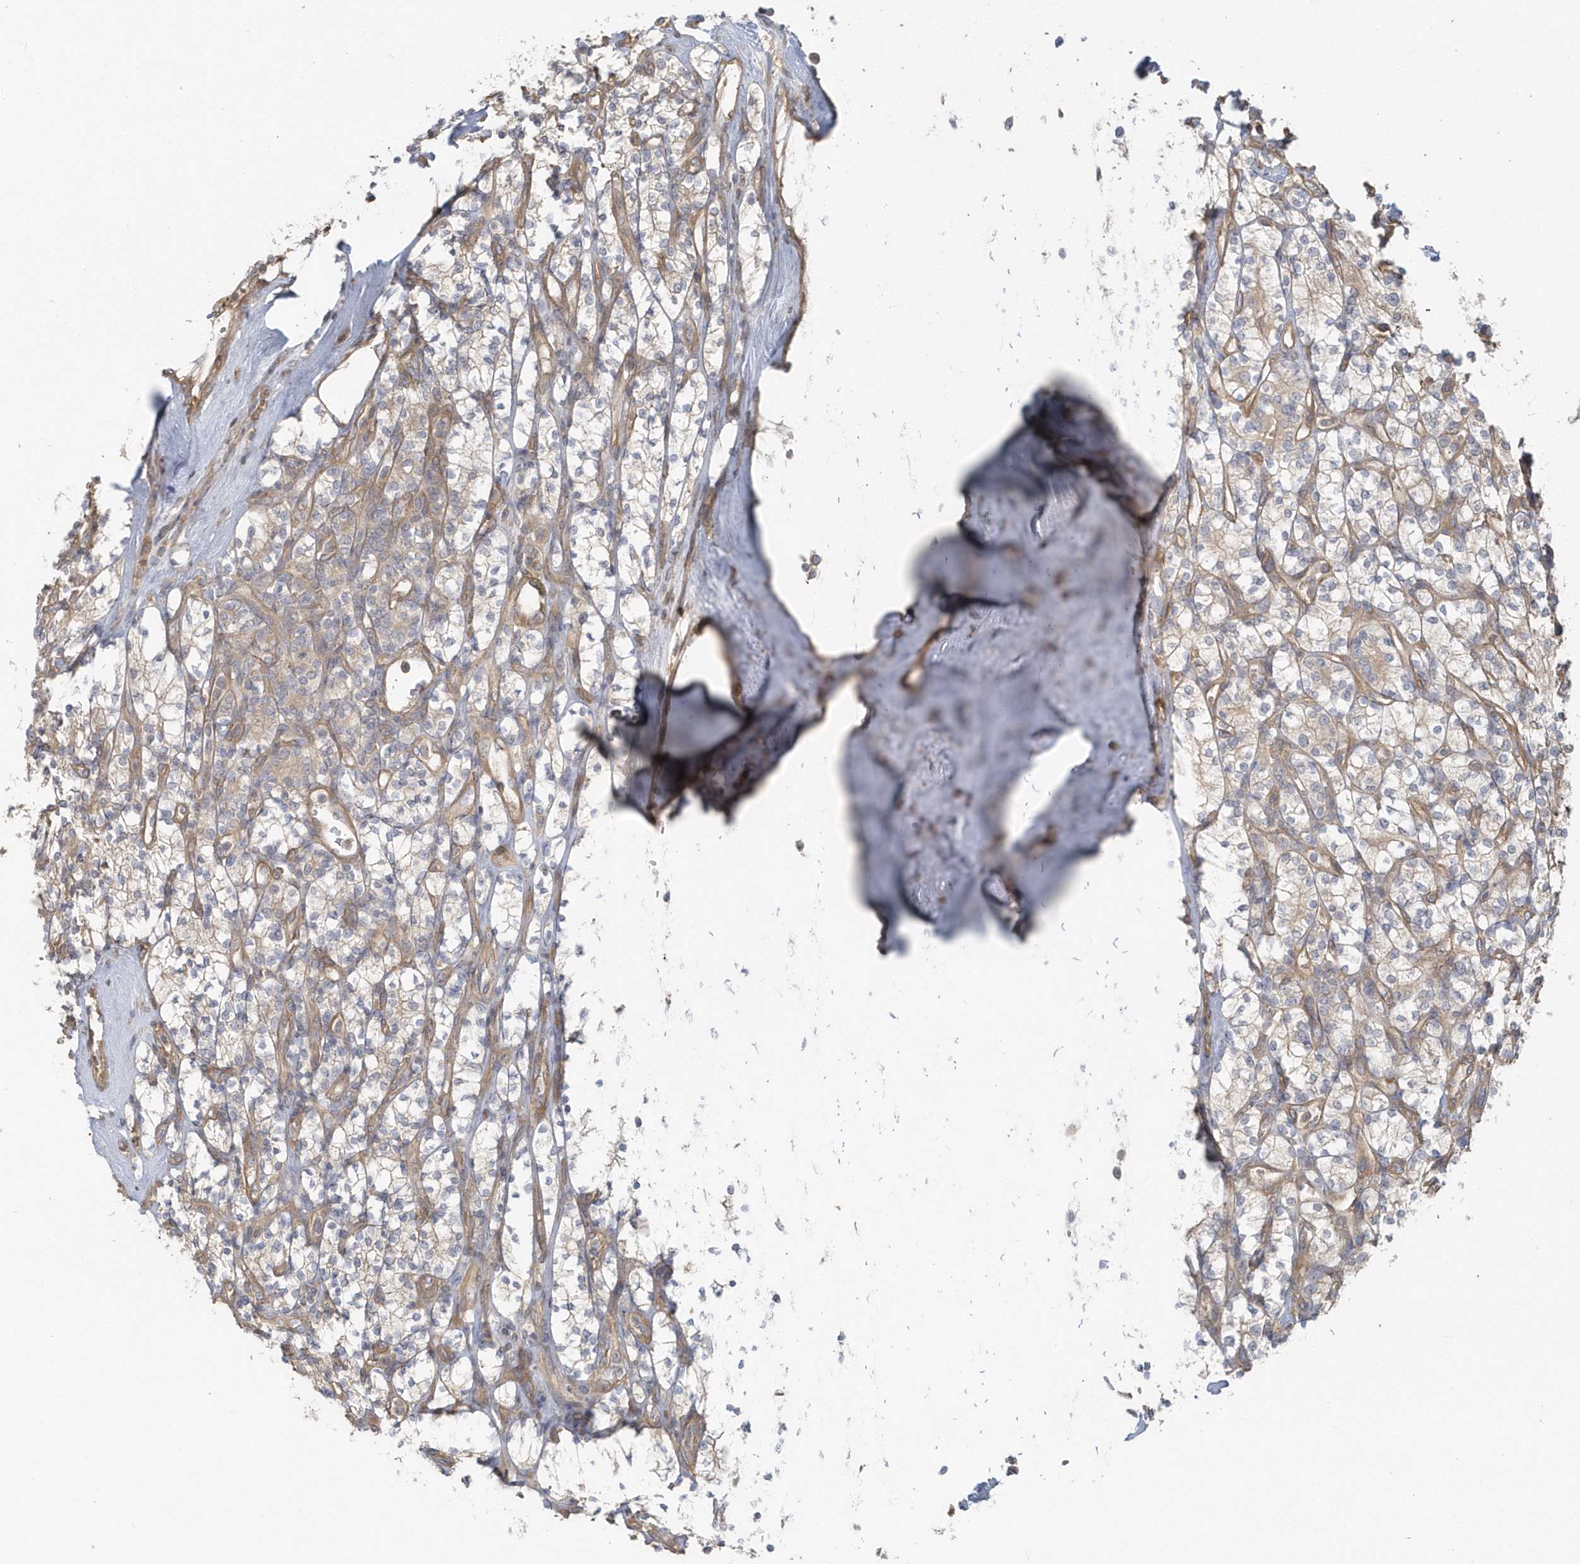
{"staining": {"intensity": "negative", "quantity": "none", "location": "none"}, "tissue": "renal cancer", "cell_type": "Tumor cells", "image_type": "cancer", "snomed": [{"axis": "morphology", "description": "Adenocarcinoma, NOS"}, {"axis": "topography", "description": "Kidney"}], "caption": "An IHC photomicrograph of renal adenocarcinoma is shown. There is no staining in tumor cells of renal adenocarcinoma.", "gene": "ACTR1A", "patient": {"sex": "male", "age": 77}}